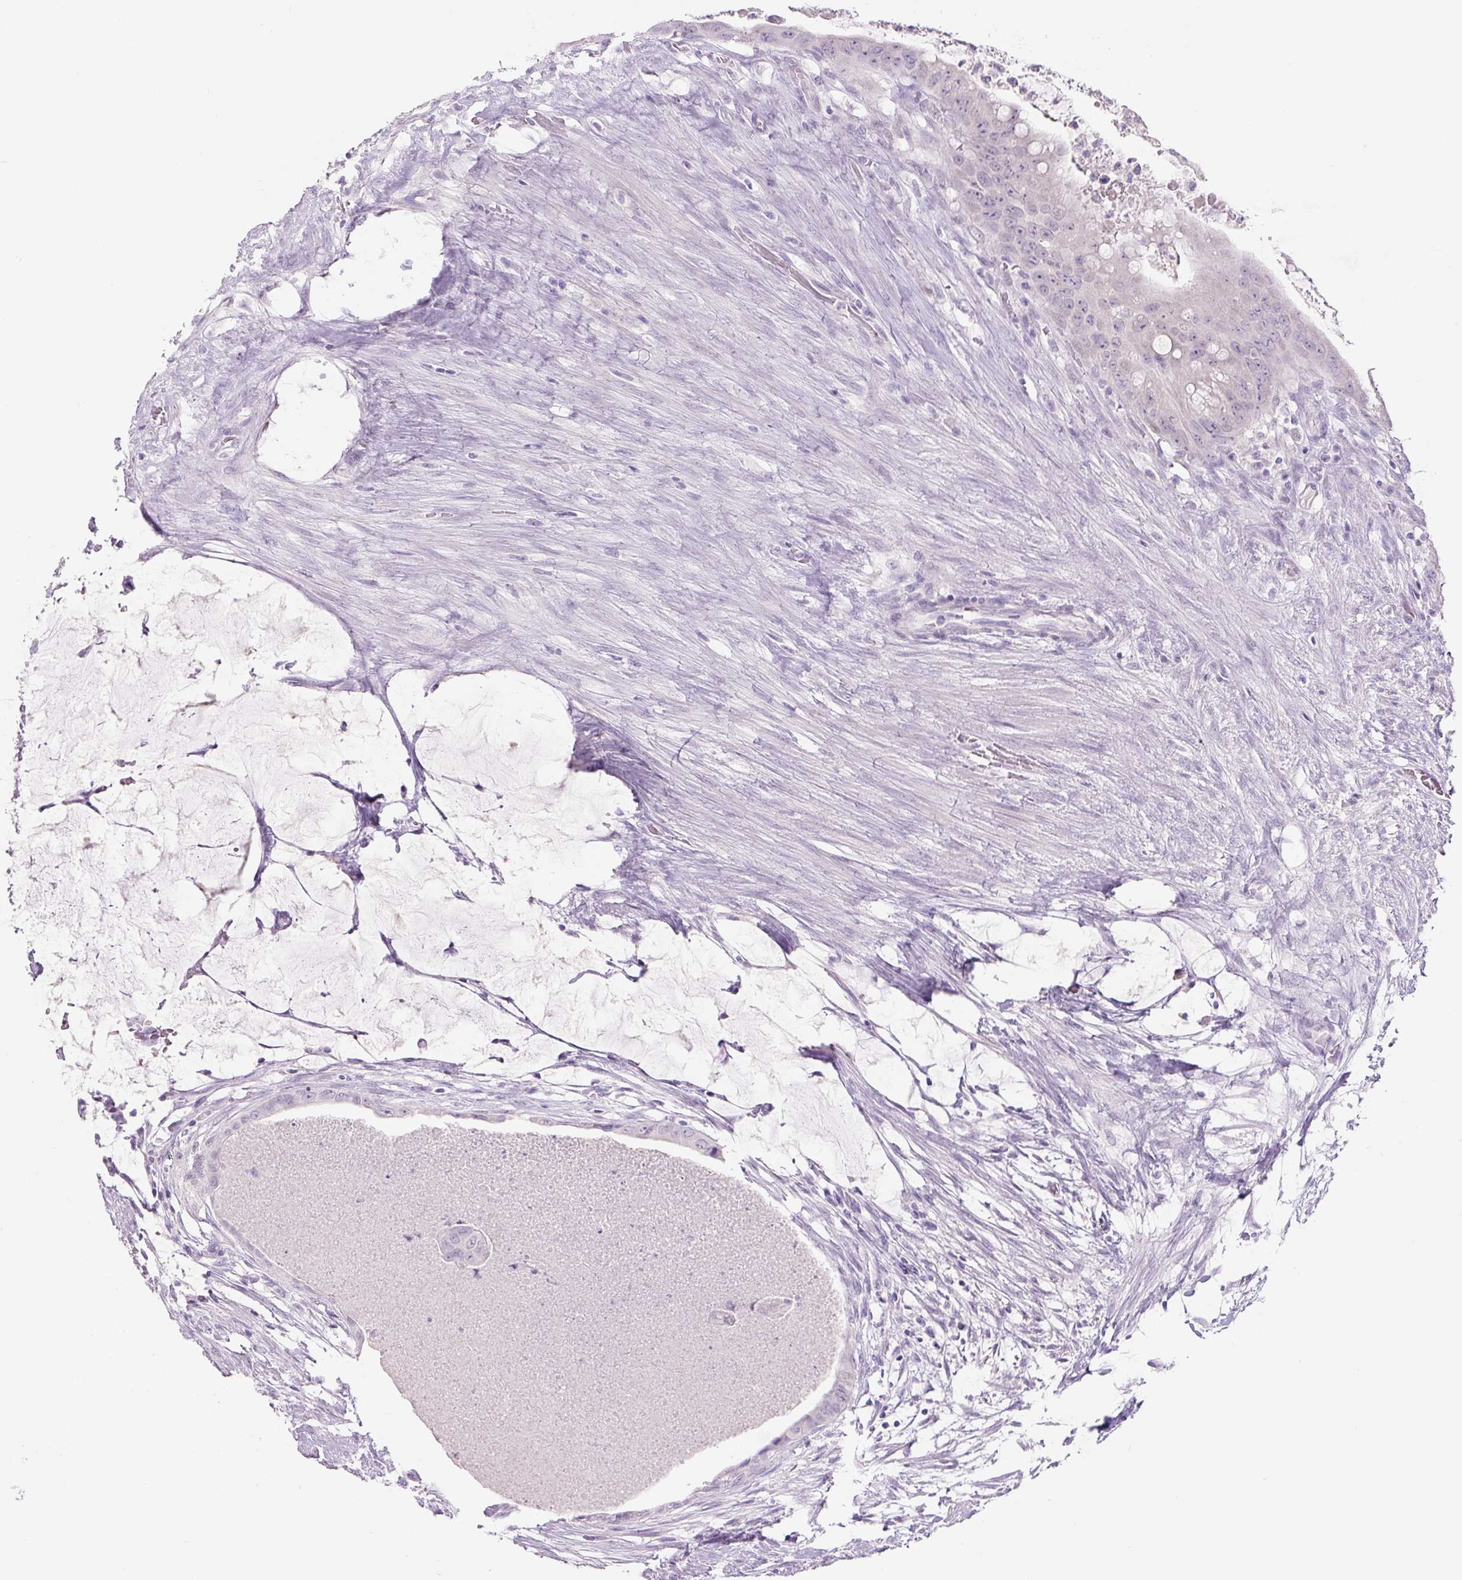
{"staining": {"intensity": "negative", "quantity": "none", "location": "none"}, "tissue": "colorectal cancer", "cell_type": "Tumor cells", "image_type": "cancer", "snomed": [{"axis": "morphology", "description": "Adenocarcinoma, NOS"}, {"axis": "topography", "description": "Rectum"}], "caption": "Immunohistochemistry of adenocarcinoma (colorectal) exhibits no positivity in tumor cells.", "gene": "SIX1", "patient": {"sex": "male", "age": 78}}